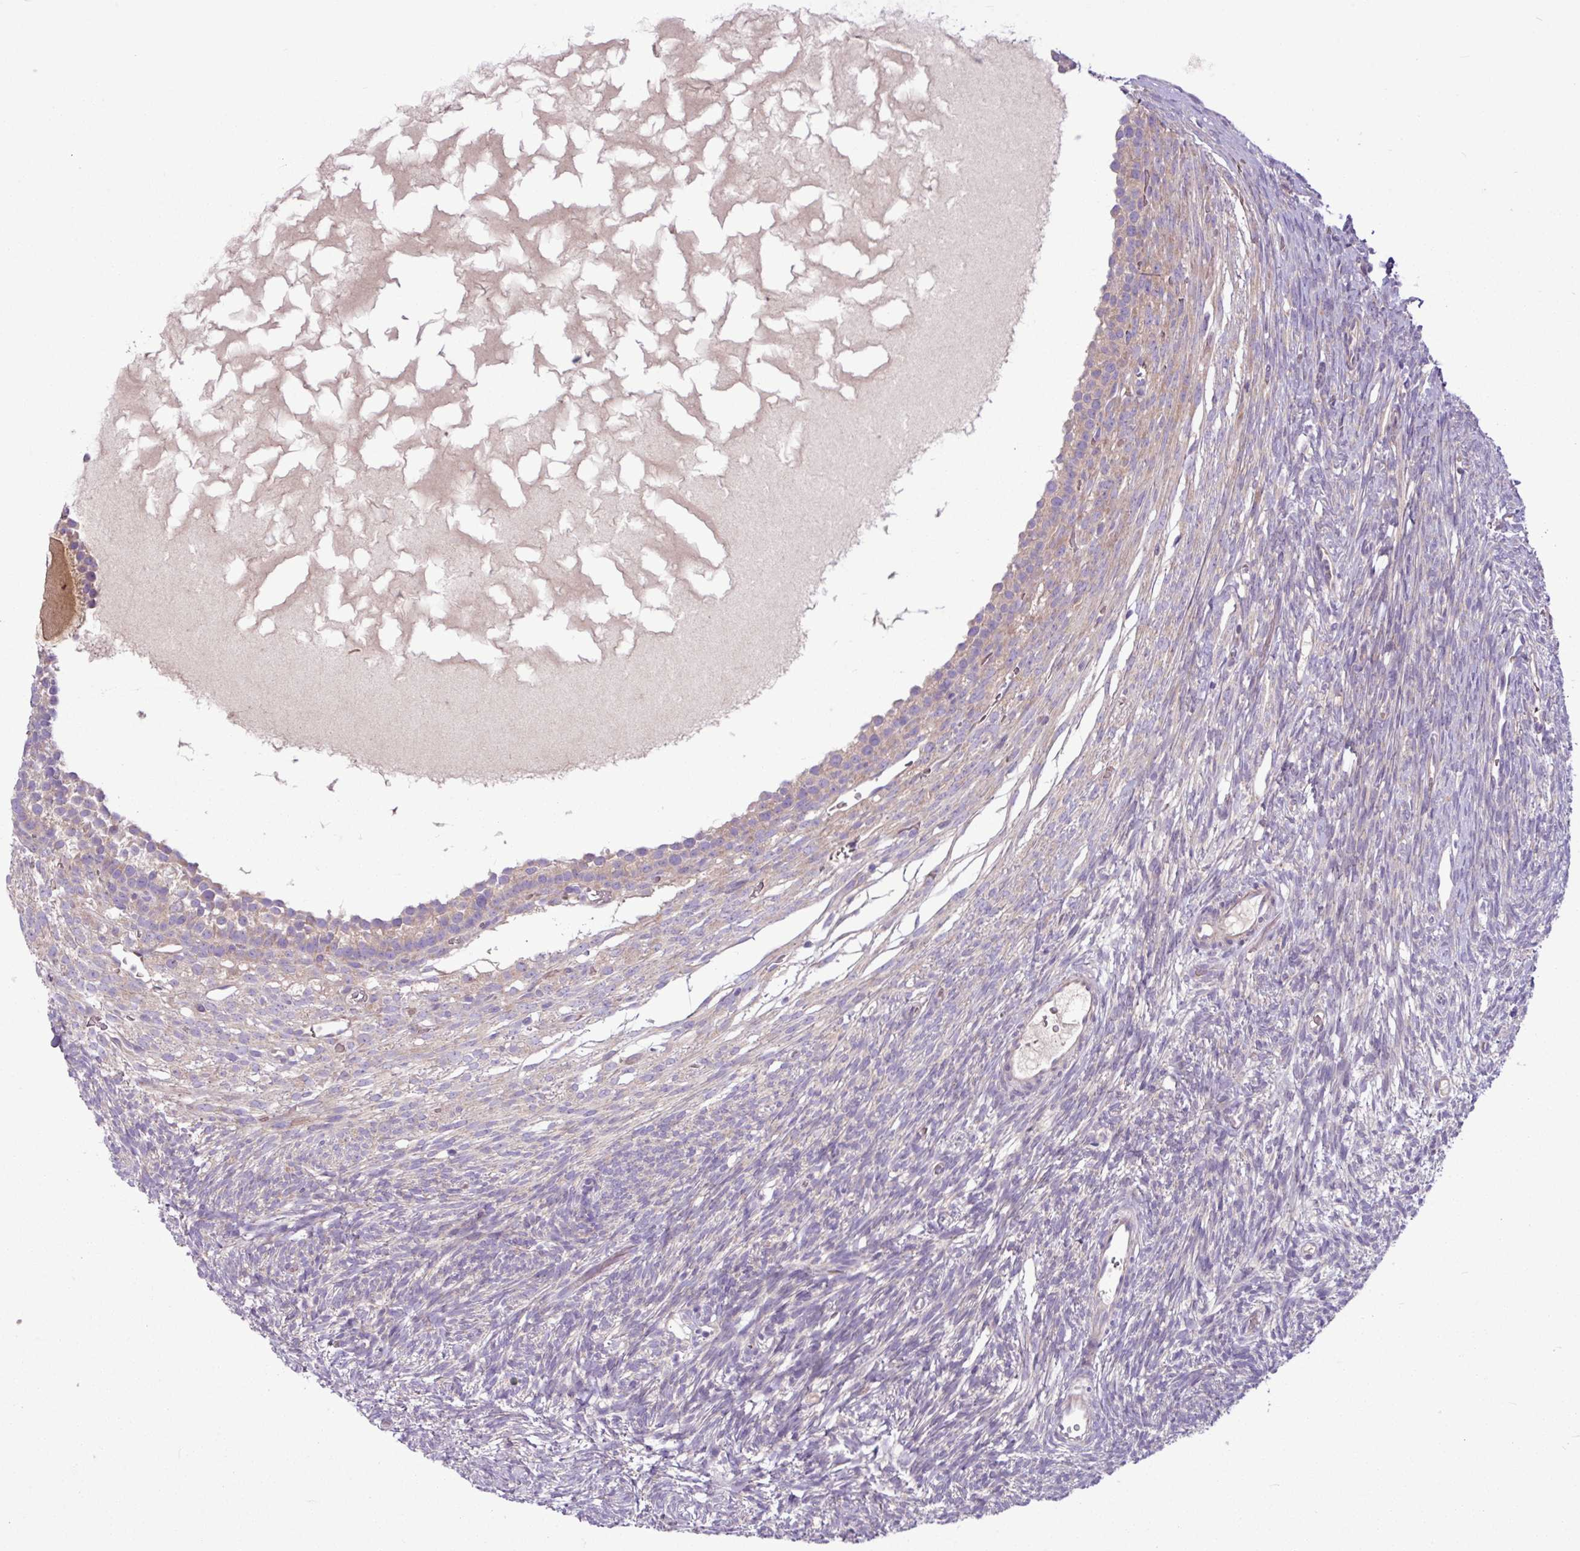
{"staining": {"intensity": "moderate", "quantity": ">75%", "location": "cytoplasmic/membranous"}, "tissue": "ovary", "cell_type": "Follicle cells", "image_type": "normal", "snomed": [{"axis": "morphology", "description": "Normal tissue, NOS"}, {"axis": "topography", "description": "Ovary"}], "caption": "Immunohistochemical staining of benign ovary demonstrates medium levels of moderate cytoplasmic/membranous positivity in approximately >75% of follicle cells.", "gene": "MROH2A", "patient": {"sex": "female", "age": 39}}